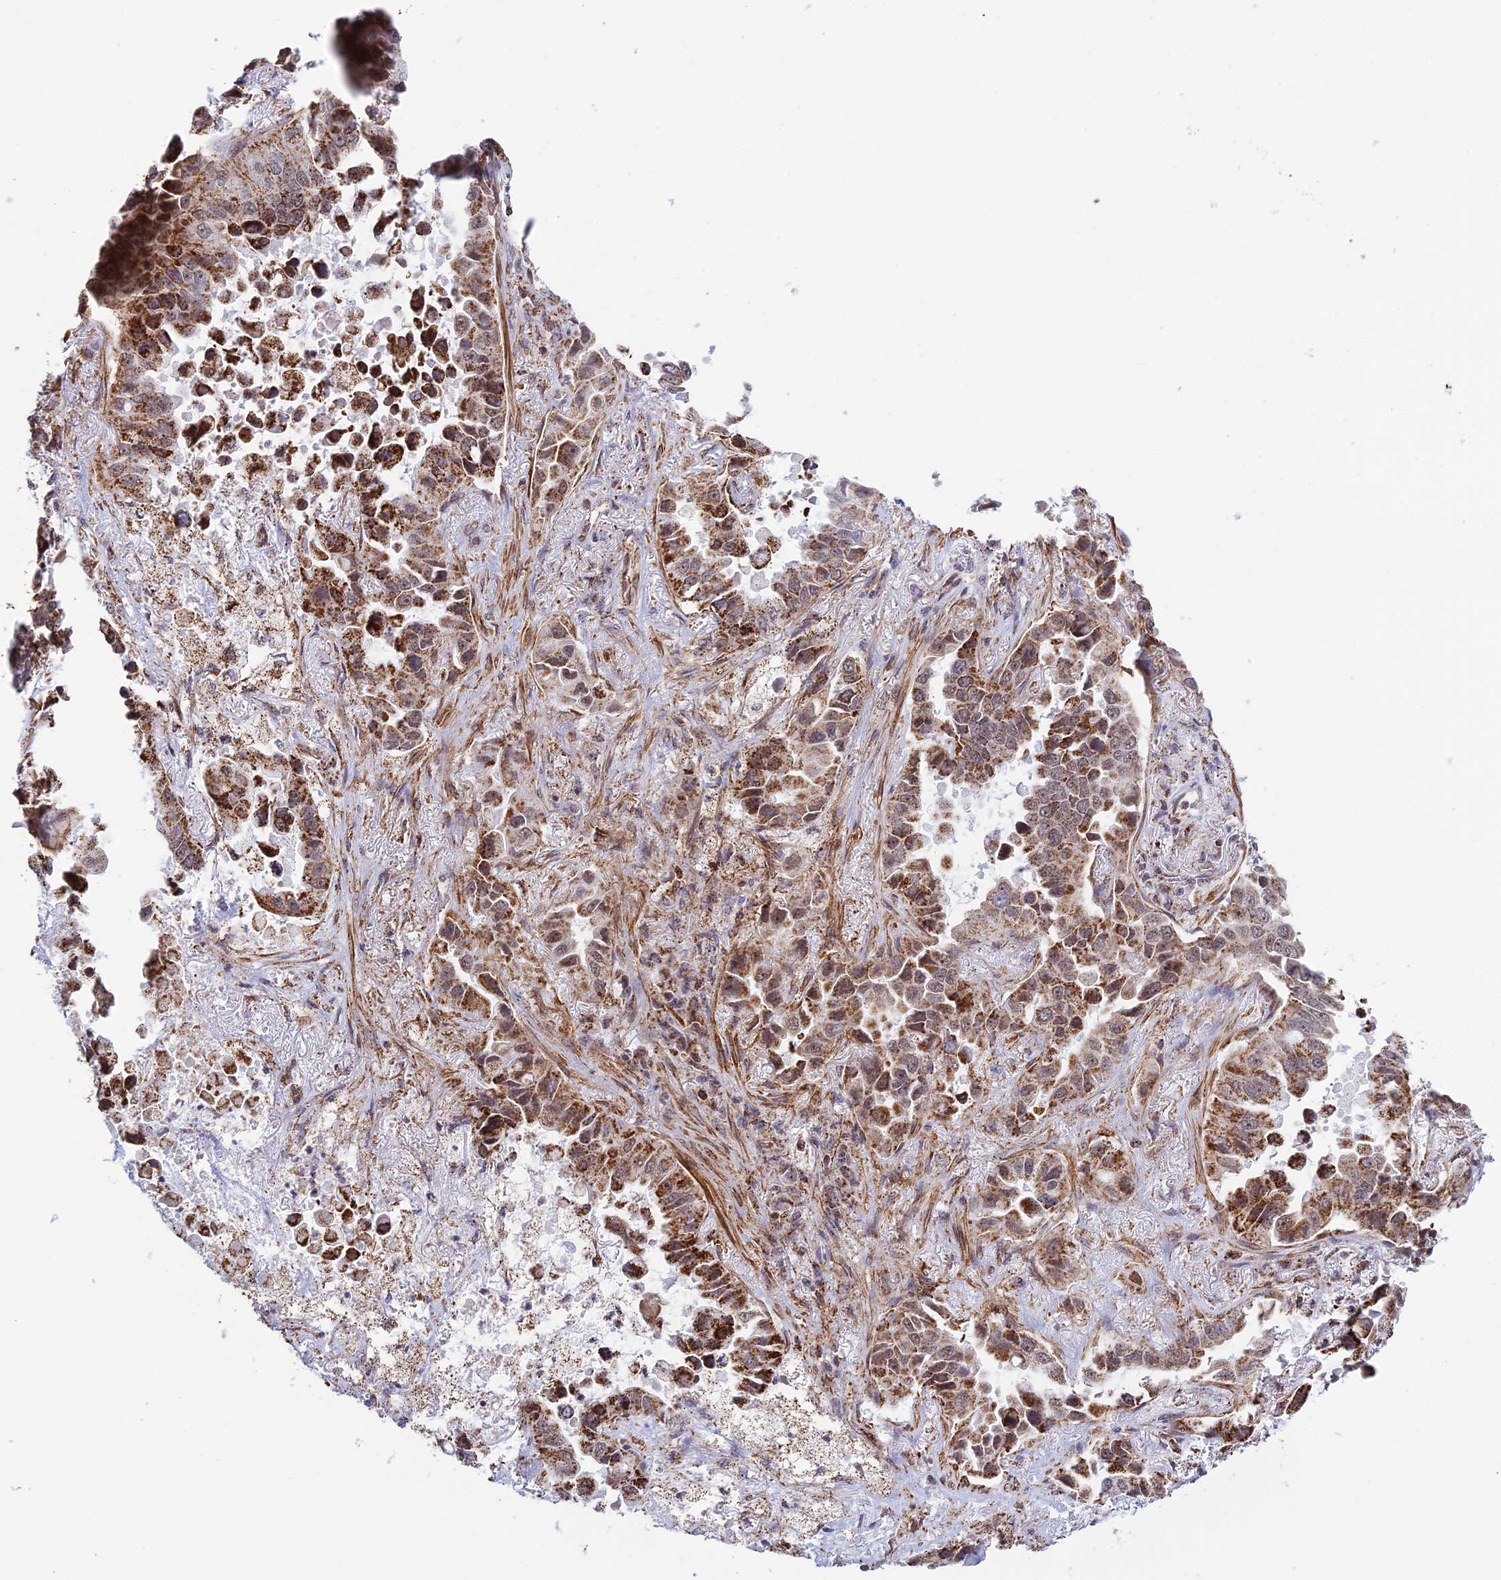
{"staining": {"intensity": "strong", "quantity": ">75%", "location": "cytoplasmic/membranous"}, "tissue": "lung cancer", "cell_type": "Tumor cells", "image_type": "cancer", "snomed": [{"axis": "morphology", "description": "Adenocarcinoma, NOS"}, {"axis": "topography", "description": "Lung"}], "caption": "The photomicrograph shows staining of adenocarcinoma (lung), revealing strong cytoplasmic/membranous protein staining (brown color) within tumor cells. (Stains: DAB (3,3'-diaminobenzidine) in brown, nuclei in blue, Microscopy: brightfield microscopy at high magnification).", "gene": "POLR1G", "patient": {"sex": "male", "age": 64}}